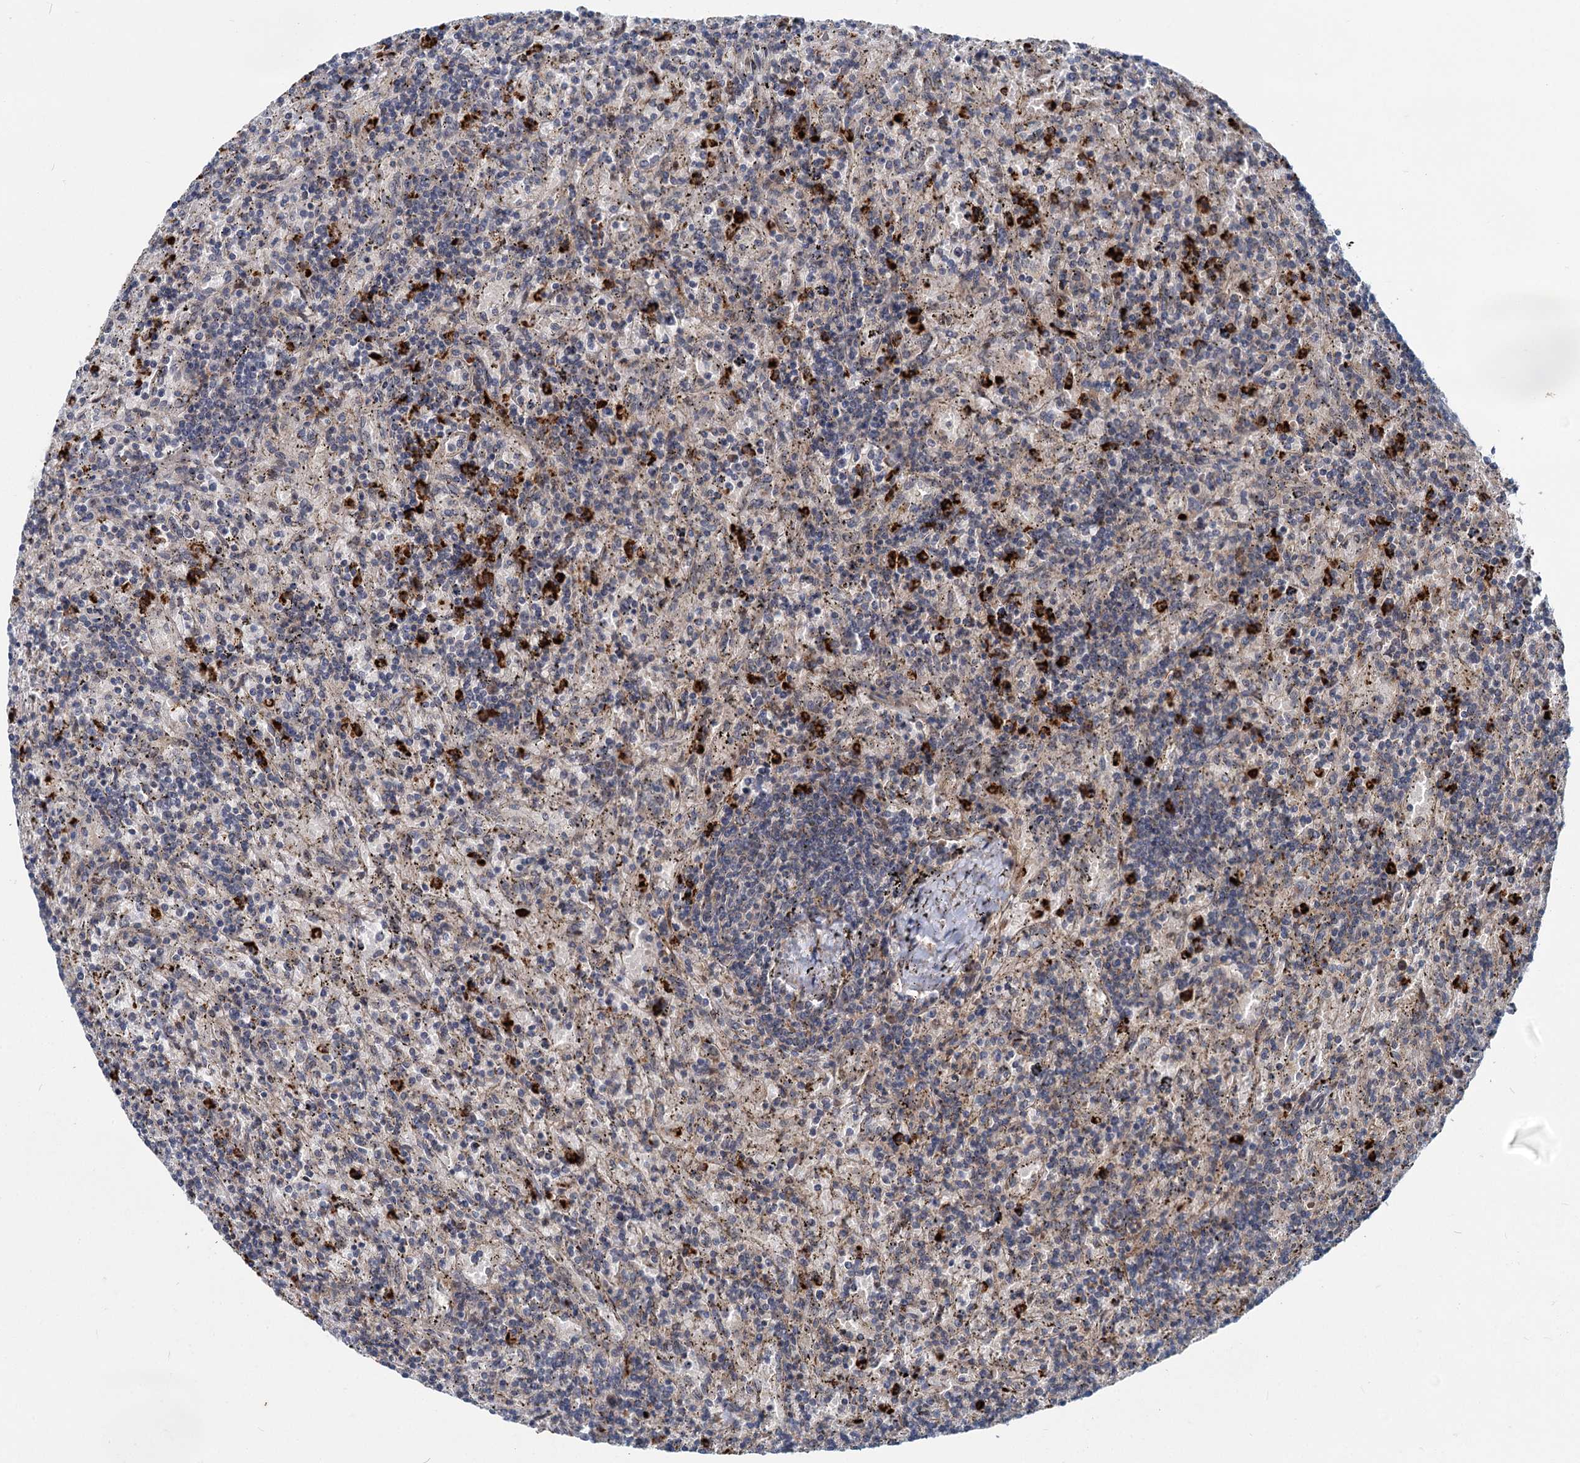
{"staining": {"intensity": "negative", "quantity": "none", "location": "none"}, "tissue": "lymphoma", "cell_type": "Tumor cells", "image_type": "cancer", "snomed": [{"axis": "morphology", "description": "Malignant lymphoma, non-Hodgkin's type, Low grade"}, {"axis": "topography", "description": "Spleen"}], "caption": "This is an immunohistochemistry image of human malignant lymphoma, non-Hodgkin's type (low-grade). There is no expression in tumor cells.", "gene": "ADCY2", "patient": {"sex": "male", "age": 76}}